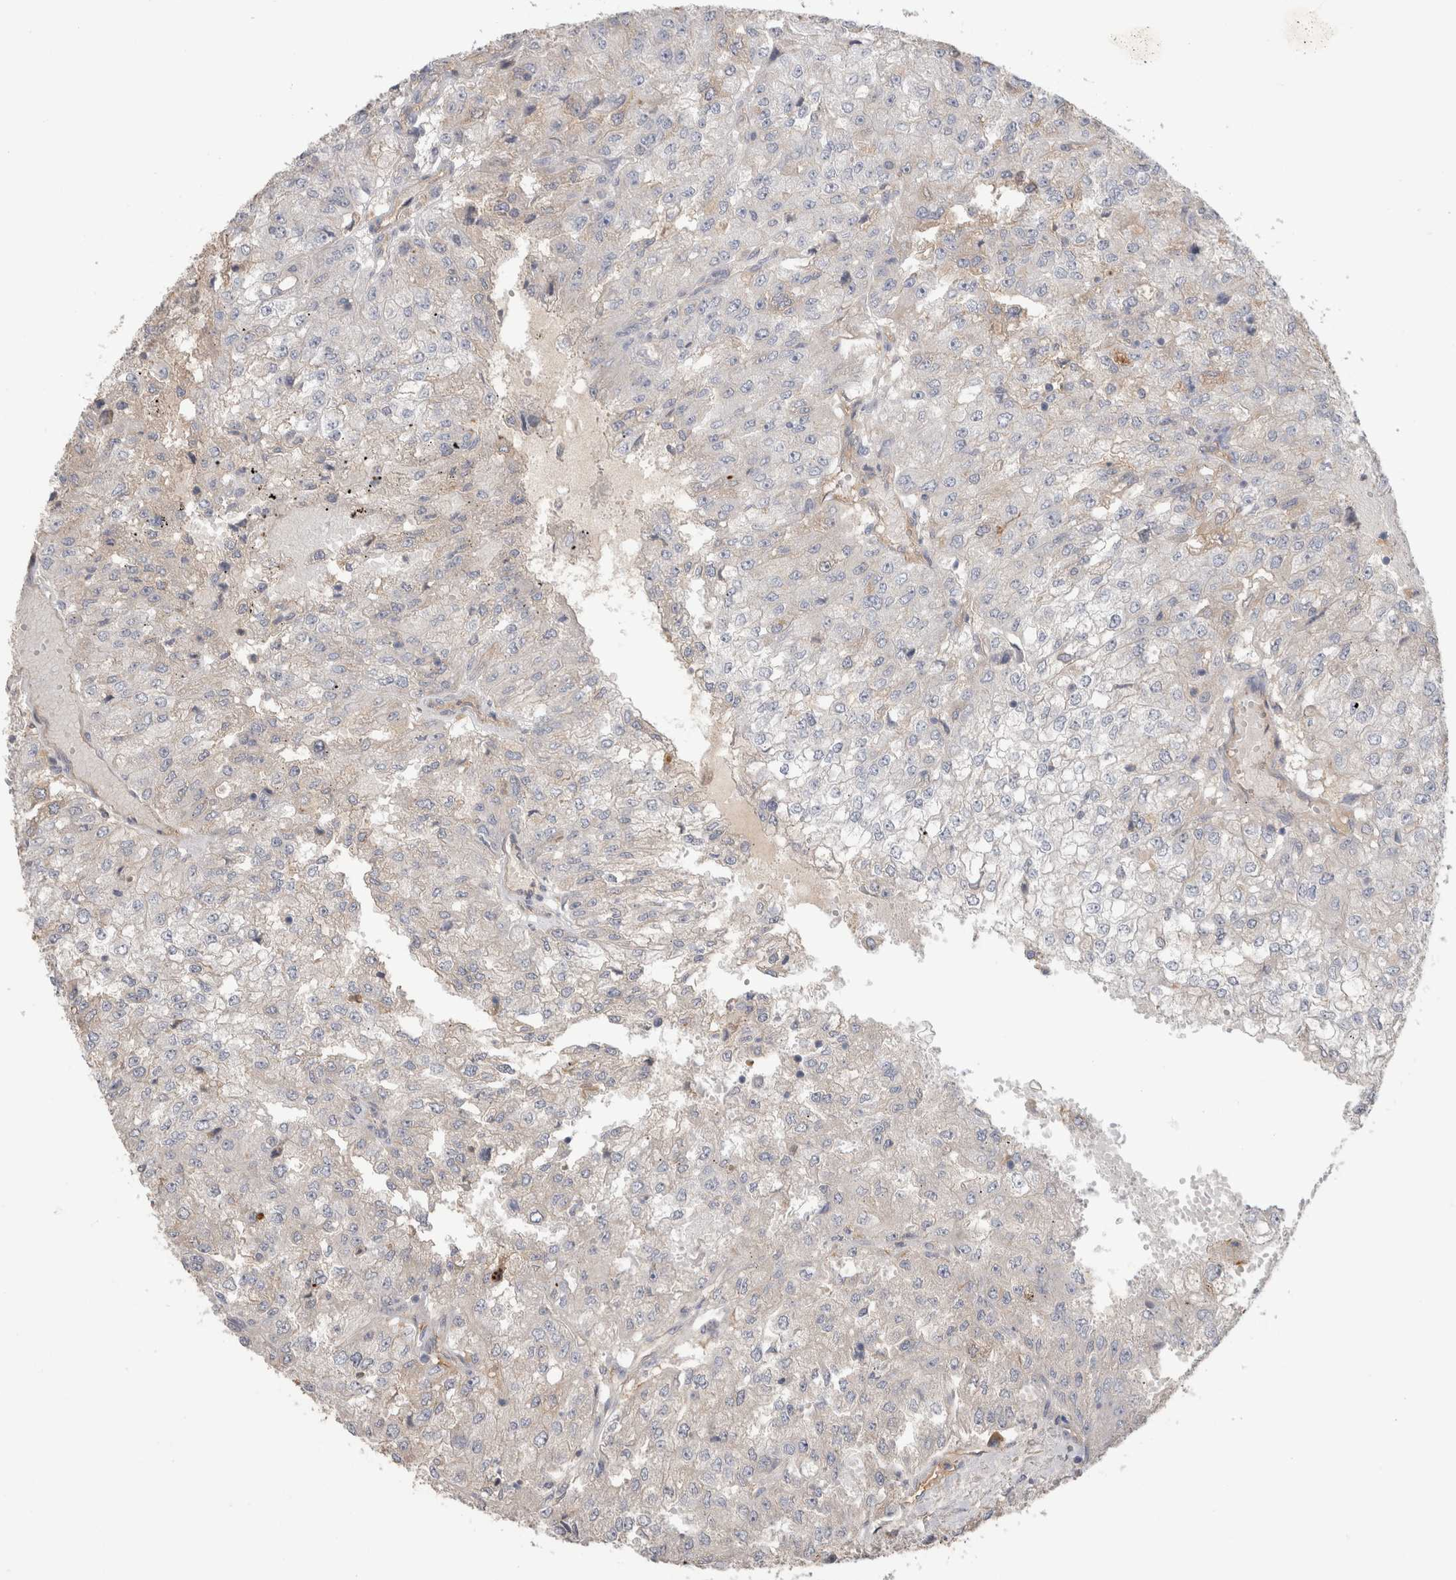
{"staining": {"intensity": "negative", "quantity": "none", "location": "none"}, "tissue": "renal cancer", "cell_type": "Tumor cells", "image_type": "cancer", "snomed": [{"axis": "morphology", "description": "Adenocarcinoma, NOS"}, {"axis": "topography", "description": "Kidney"}], "caption": "Tumor cells show no significant staining in renal cancer (adenocarcinoma).", "gene": "PPP3CC", "patient": {"sex": "female", "age": 54}}